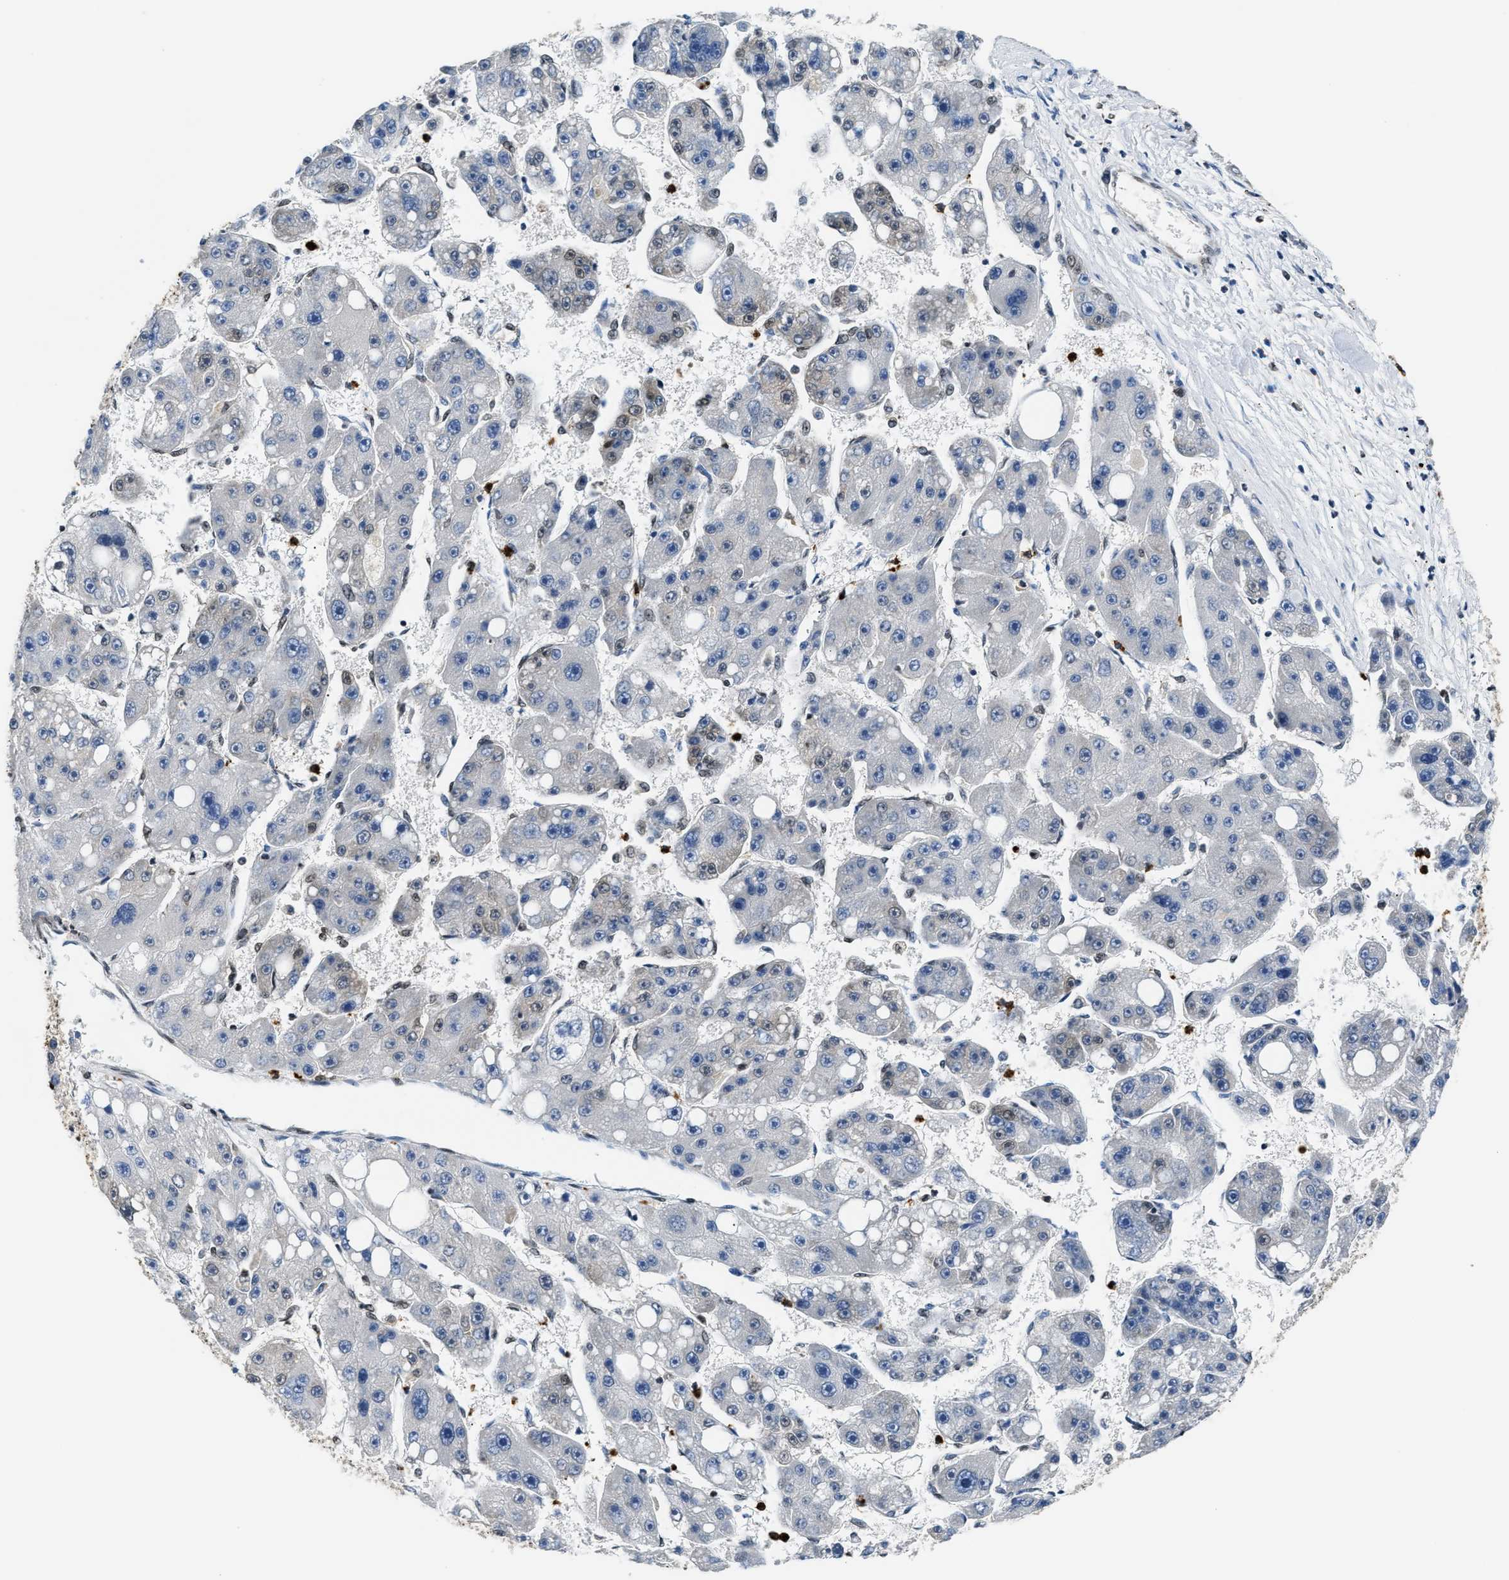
{"staining": {"intensity": "negative", "quantity": "none", "location": "none"}, "tissue": "liver cancer", "cell_type": "Tumor cells", "image_type": "cancer", "snomed": [{"axis": "morphology", "description": "Carcinoma, Hepatocellular, NOS"}, {"axis": "topography", "description": "Liver"}], "caption": "High magnification brightfield microscopy of hepatocellular carcinoma (liver) stained with DAB (brown) and counterstained with hematoxylin (blue): tumor cells show no significant staining. (DAB (3,3'-diaminobenzidine) IHC, high magnification).", "gene": "CCNDBP1", "patient": {"sex": "female", "age": 61}}